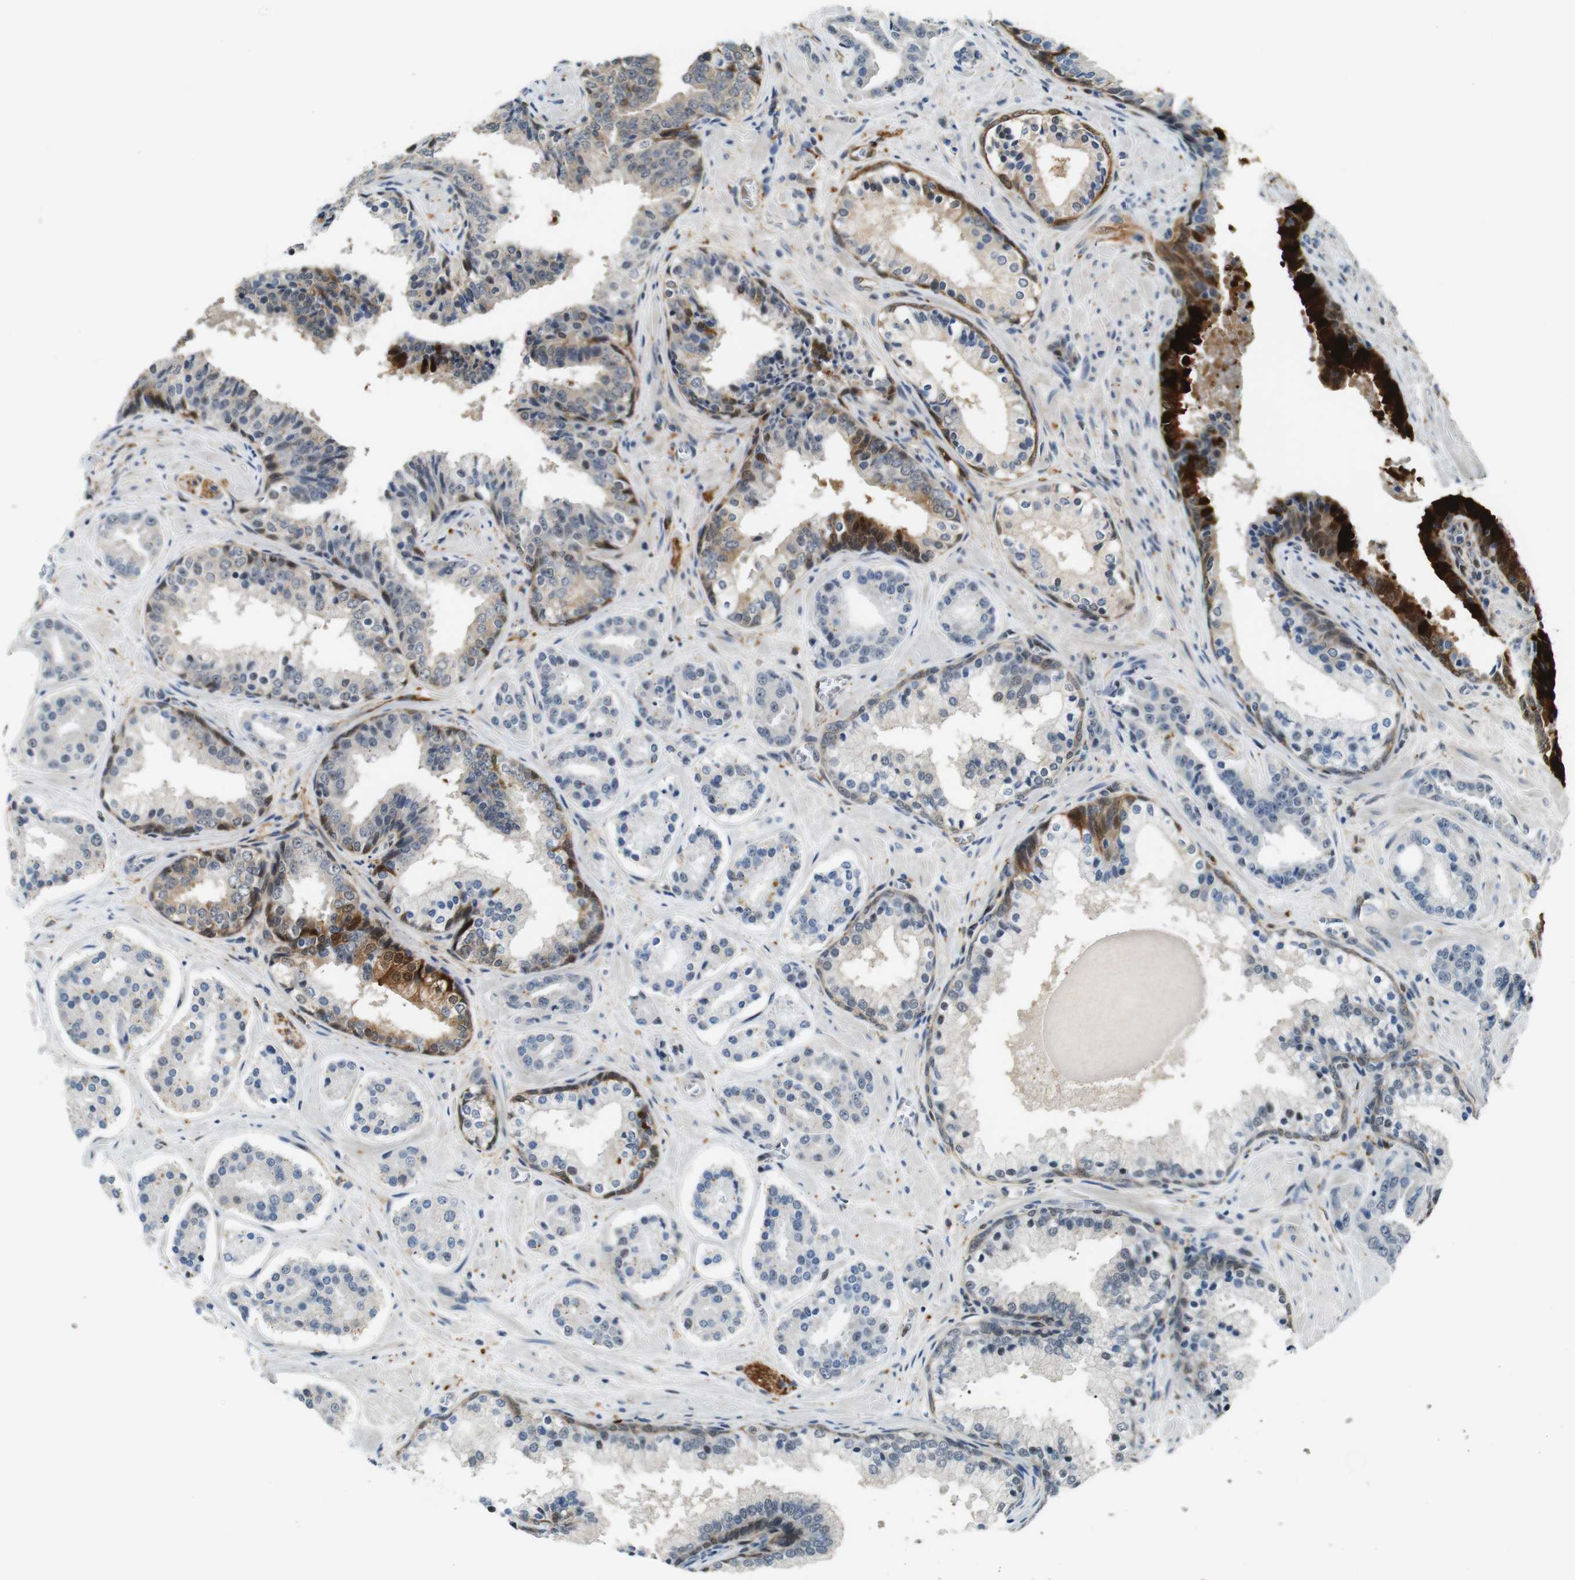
{"staining": {"intensity": "negative", "quantity": "none", "location": "none"}, "tissue": "prostate cancer", "cell_type": "Tumor cells", "image_type": "cancer", "snomed": [{"axis": "morphology", "description": "Adenocarcinoma, High grade"}, {"axis": "topography", "description": "Prostate"}], "caption": "Immunohistochemistry image of neoplastic tissue: prostate cancer (high-grade adenocarcinoma) stained with DAB (3,3'-diaminobenzidine) displays no significant protein expression in tumor cells. (Immunohistochemistry, brightfield microscopy, high magnification).", "gene": "LXN", "patient": {"sex": "male", "age": 60}}